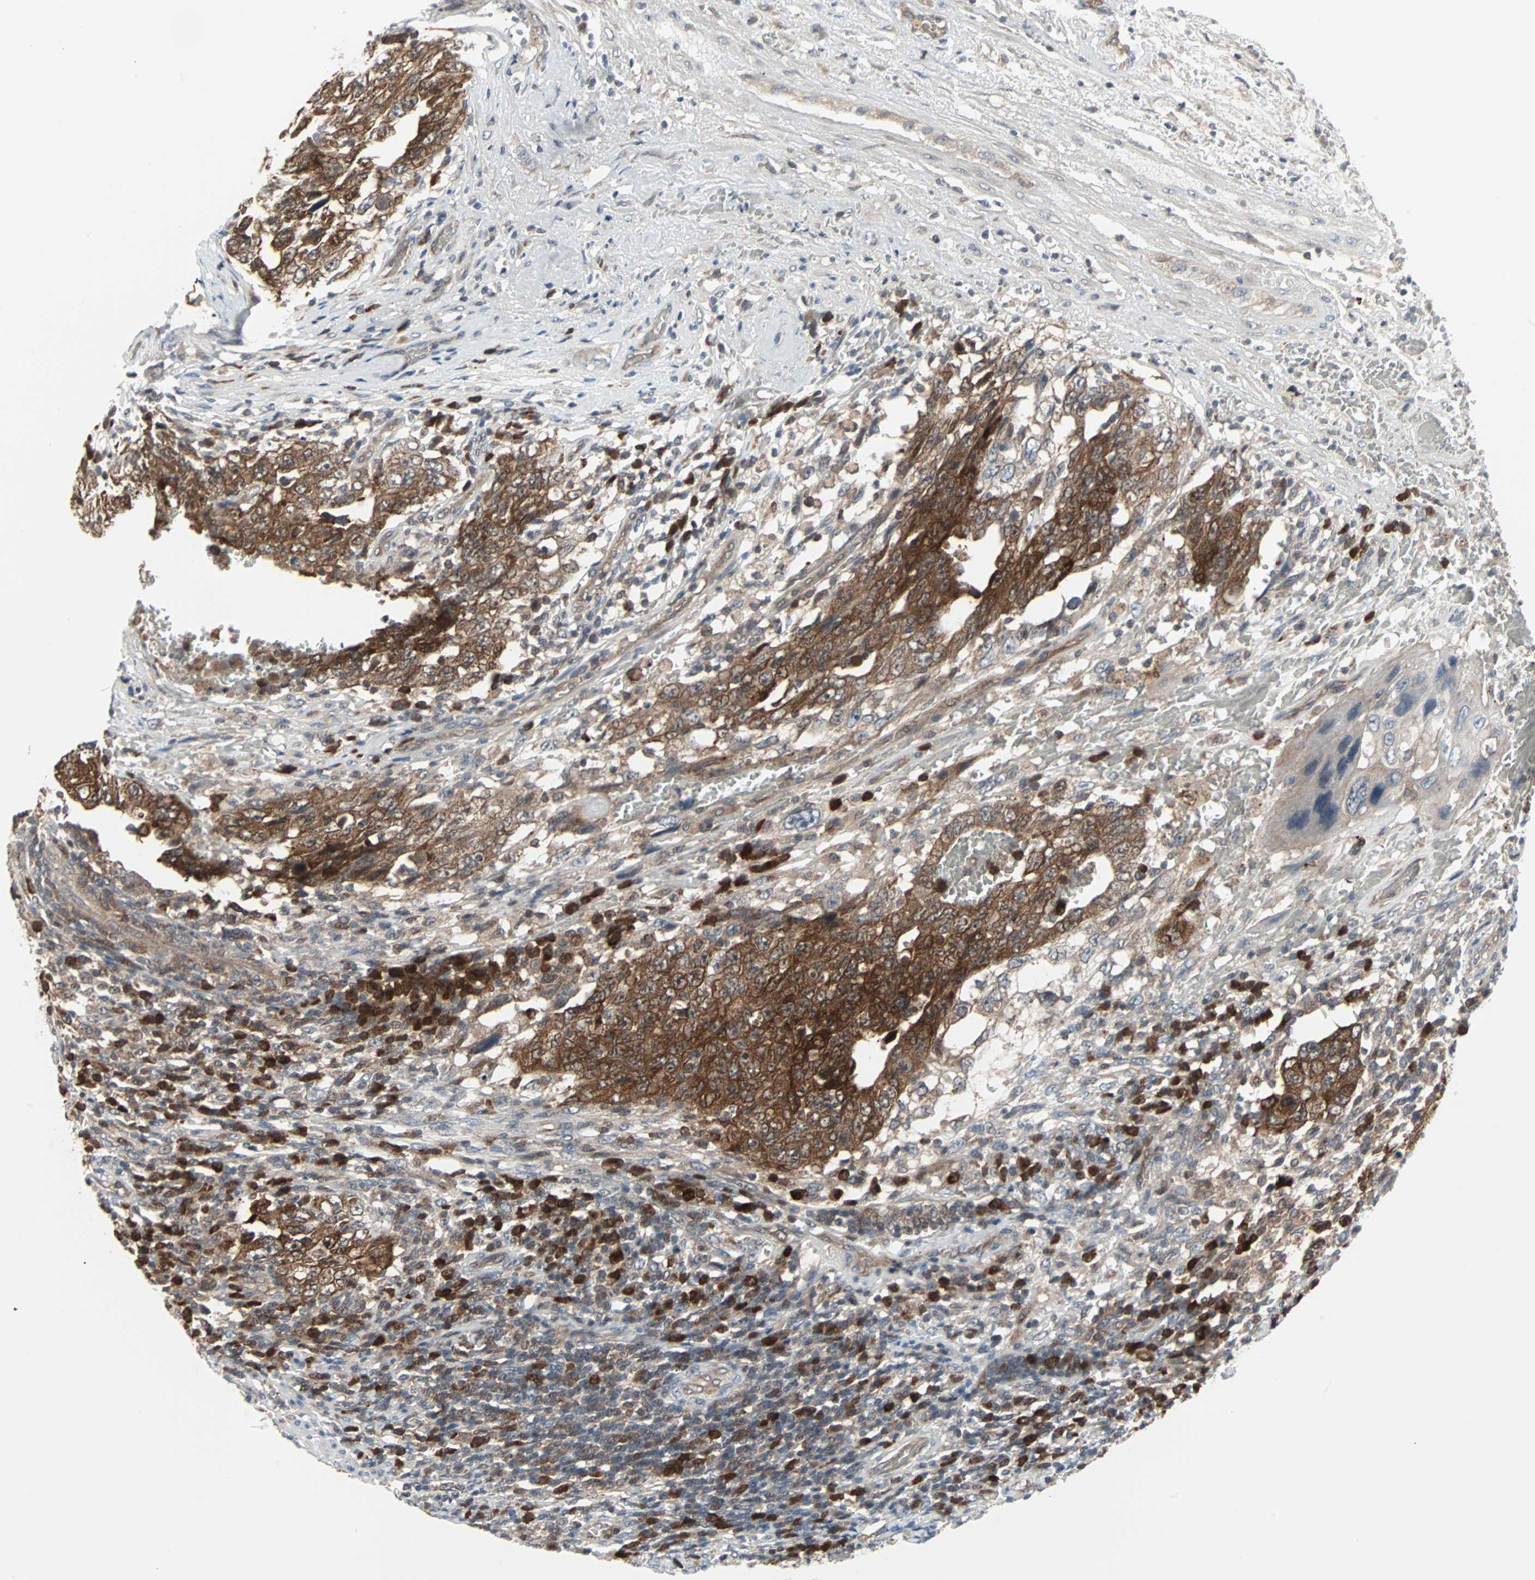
{"staining": {"intensity": "strong", "quantity": ">75%", "location": "cytoplasmic/membranous"}, "tissue": "testis cancer", "cell_type": "Tumor cells", "image_type": "cancer", "snomed": [{"axis": "morphology", "description": "Carcinoma, Embryonal, NOS"}, {"axis": "topography", "description": "Testis"}], "caption": "A micrograph of testis embryonal carcinoma stained for a protein reveals strong cytoplasmic/membranous brown staining in tumor cells.", "gene": "CASP3", "patient": {"sex": "male", "age": 26}}